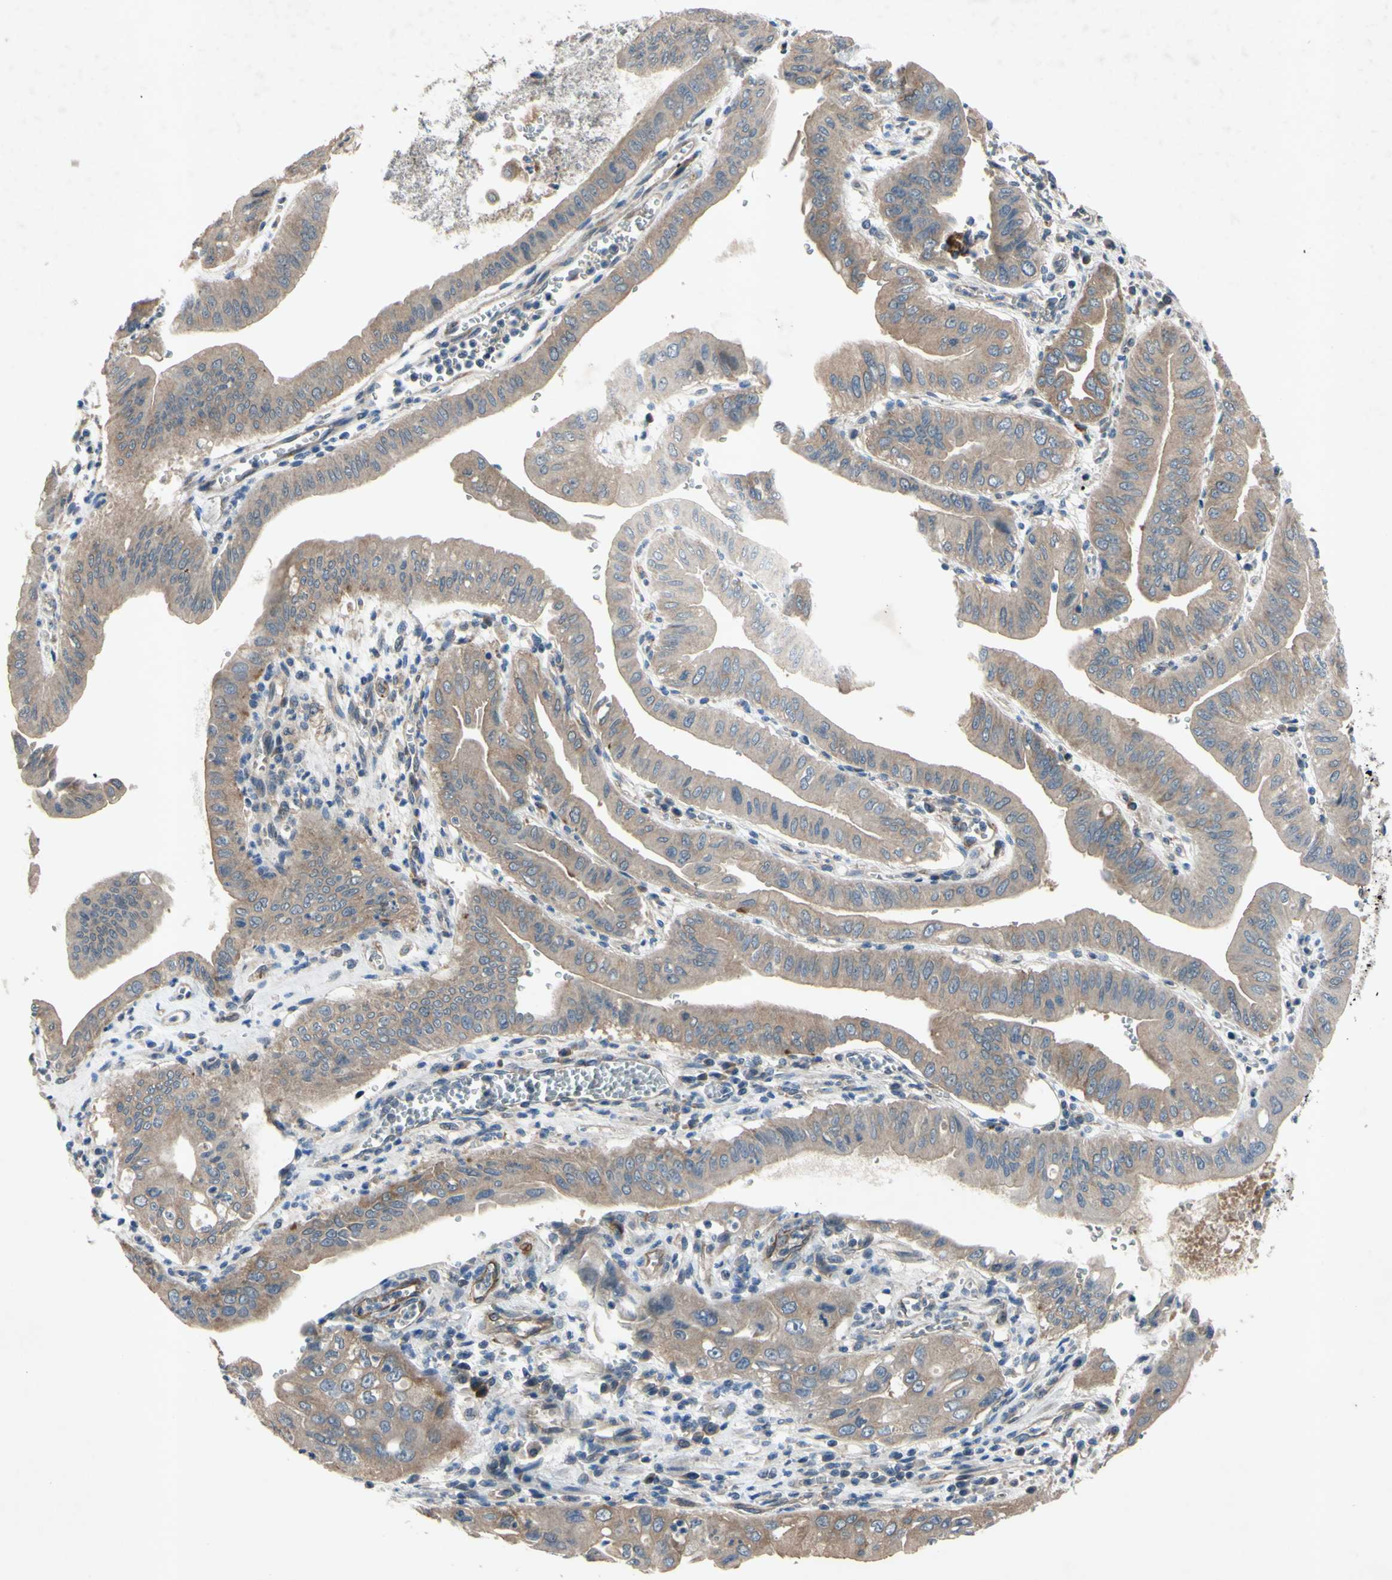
{"staining": {"intensity": "moderate", "quantity": ">75%", "location": "cytoplasmic/membranous"}, "tissue": "pancreatic cancer", "cell_type": "Tumor cells", "image_type": "cancer", "snomed": [{"axis": "morphology", "description": "Normal tissue, NOS"}, {"axis": "topography", "description": "Lymph node"}], "caption": "Protein staining by IHC demonstrates moderate cytoplasmic/membranous expression in approximately >75% of tumor cells in pancreatic cancer. (Stains: DAB in brown, nuclei in blue, Microscopy: brightfield microscopy at high magnification).", "gene": "HILPDA", "patient": {"sex": "male", "age": 50}}